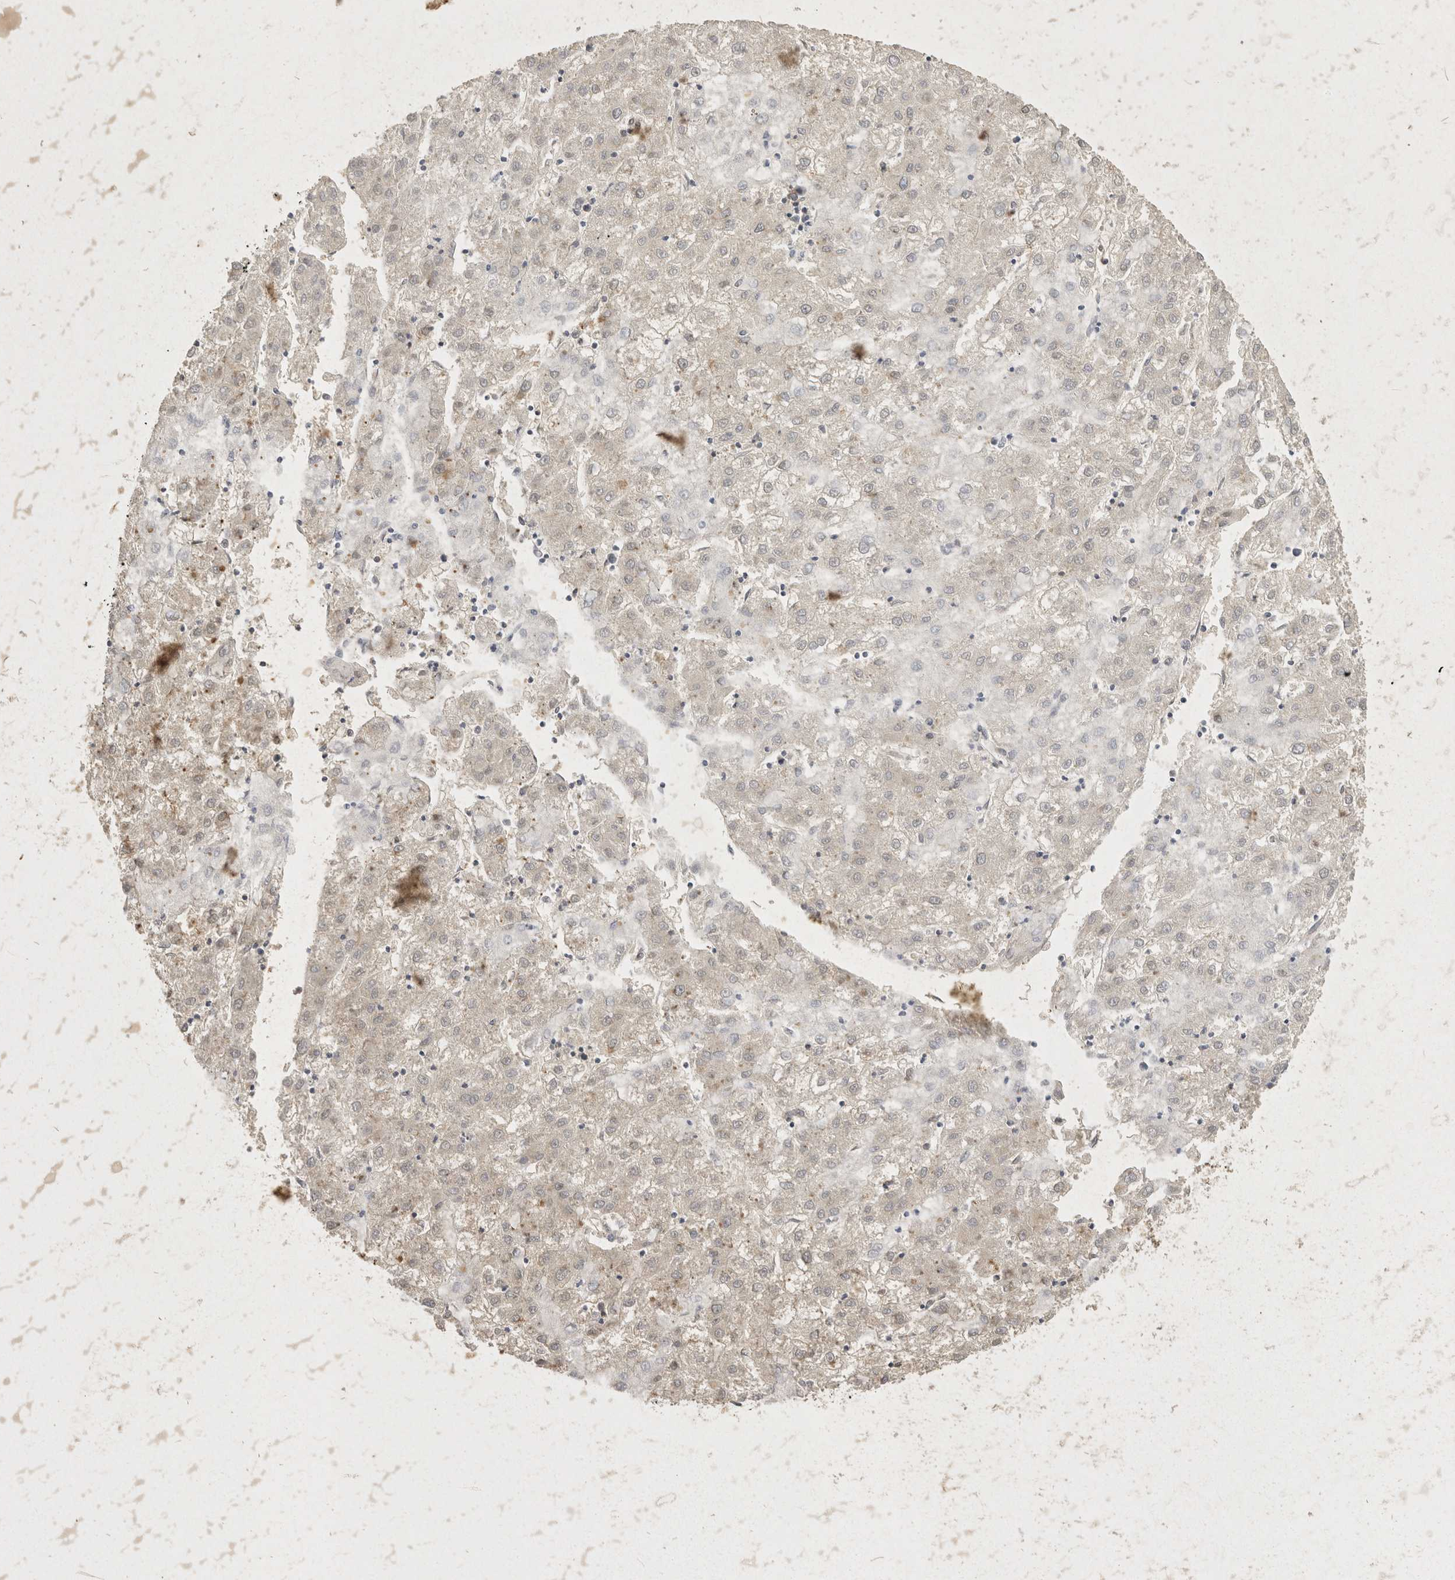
{"staining": {"intensity": "negative", "quantity": "none", "location": "none"}, "tissue": "liver cancer", "cell_type": "Tumor cells", "image_type": "cancer", "snomed": [{"axis": "morphology", "description": "Carcinoma, Hepatocellular, NOS"}, {"axis": "topography", "description": "Liver"}], "caption": "This is an IHC histopathology image of hepatocellular carcinoma (liver). There is no expression in tumor cells.", "gene": "EIF4G3", "patient": {"sex": "male", "age": 72}}